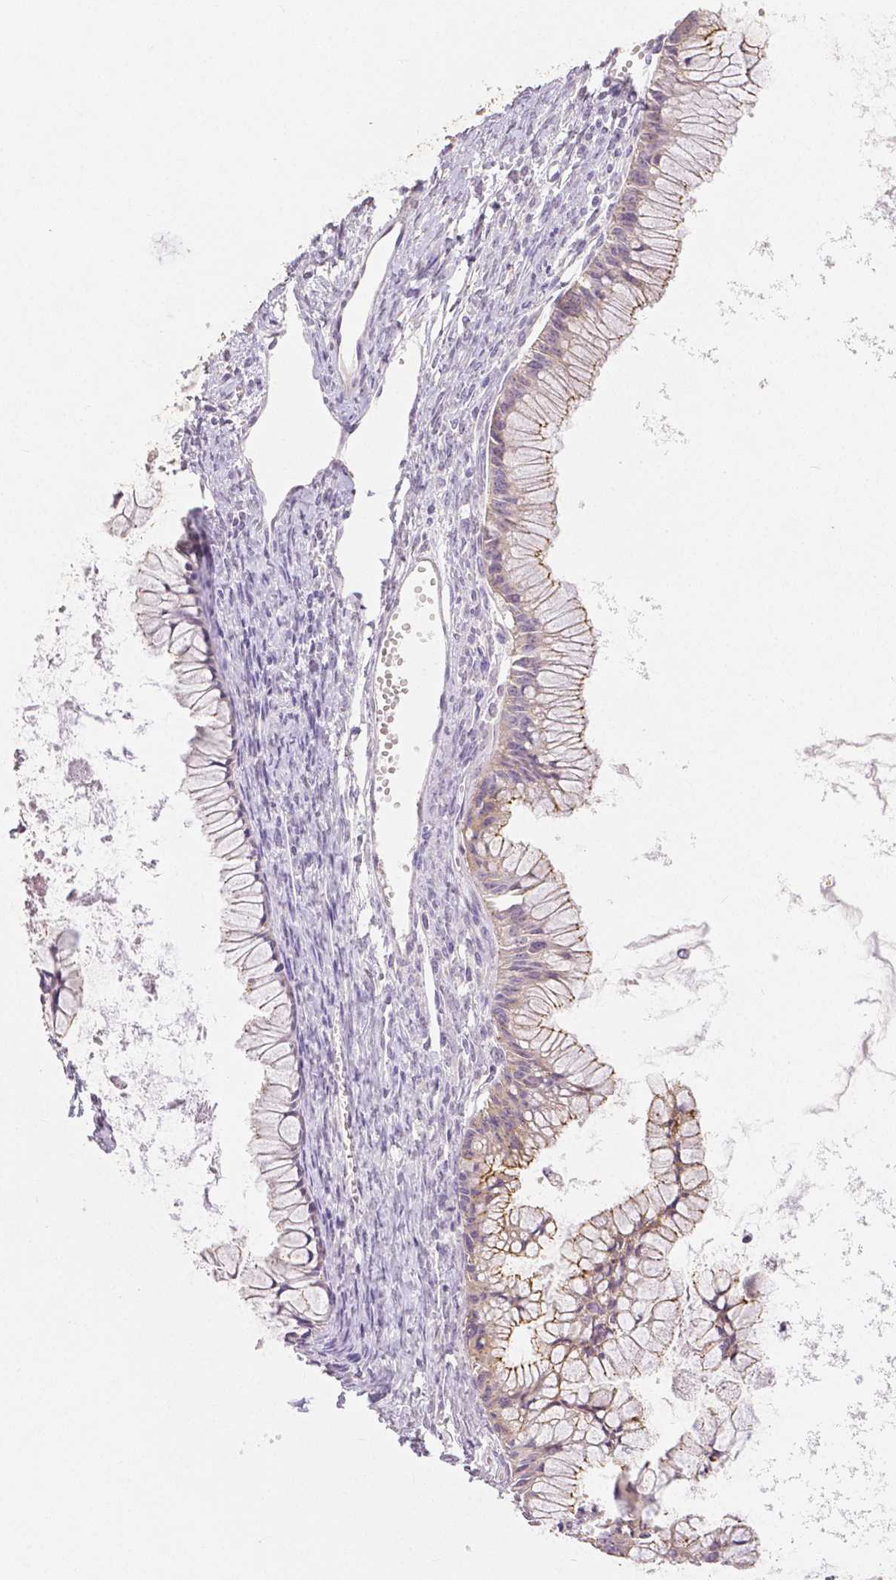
{"staining": {"intensity": "weak", "quantity": "25%-75%", "location": "cytoplasmic/membranous"}, "tissue": "ovarian cancer", "cell_type": "Tumor cells", "image_type": "cancer", "snomed": [{"axis": "morphology", "description": "Cystadenocarcinoma, mucinous, NOS"}, {"axis": "topography", "description": "Ovary"}], "caption": "Ovarian cancer was stained to show a protein in brown. There is low levels of weak cytoplasmic/membranous positivity in about 25%-75% of tumor cells.", "gene": "OCLN", "patient": {"sex": "female", "age": 41}}